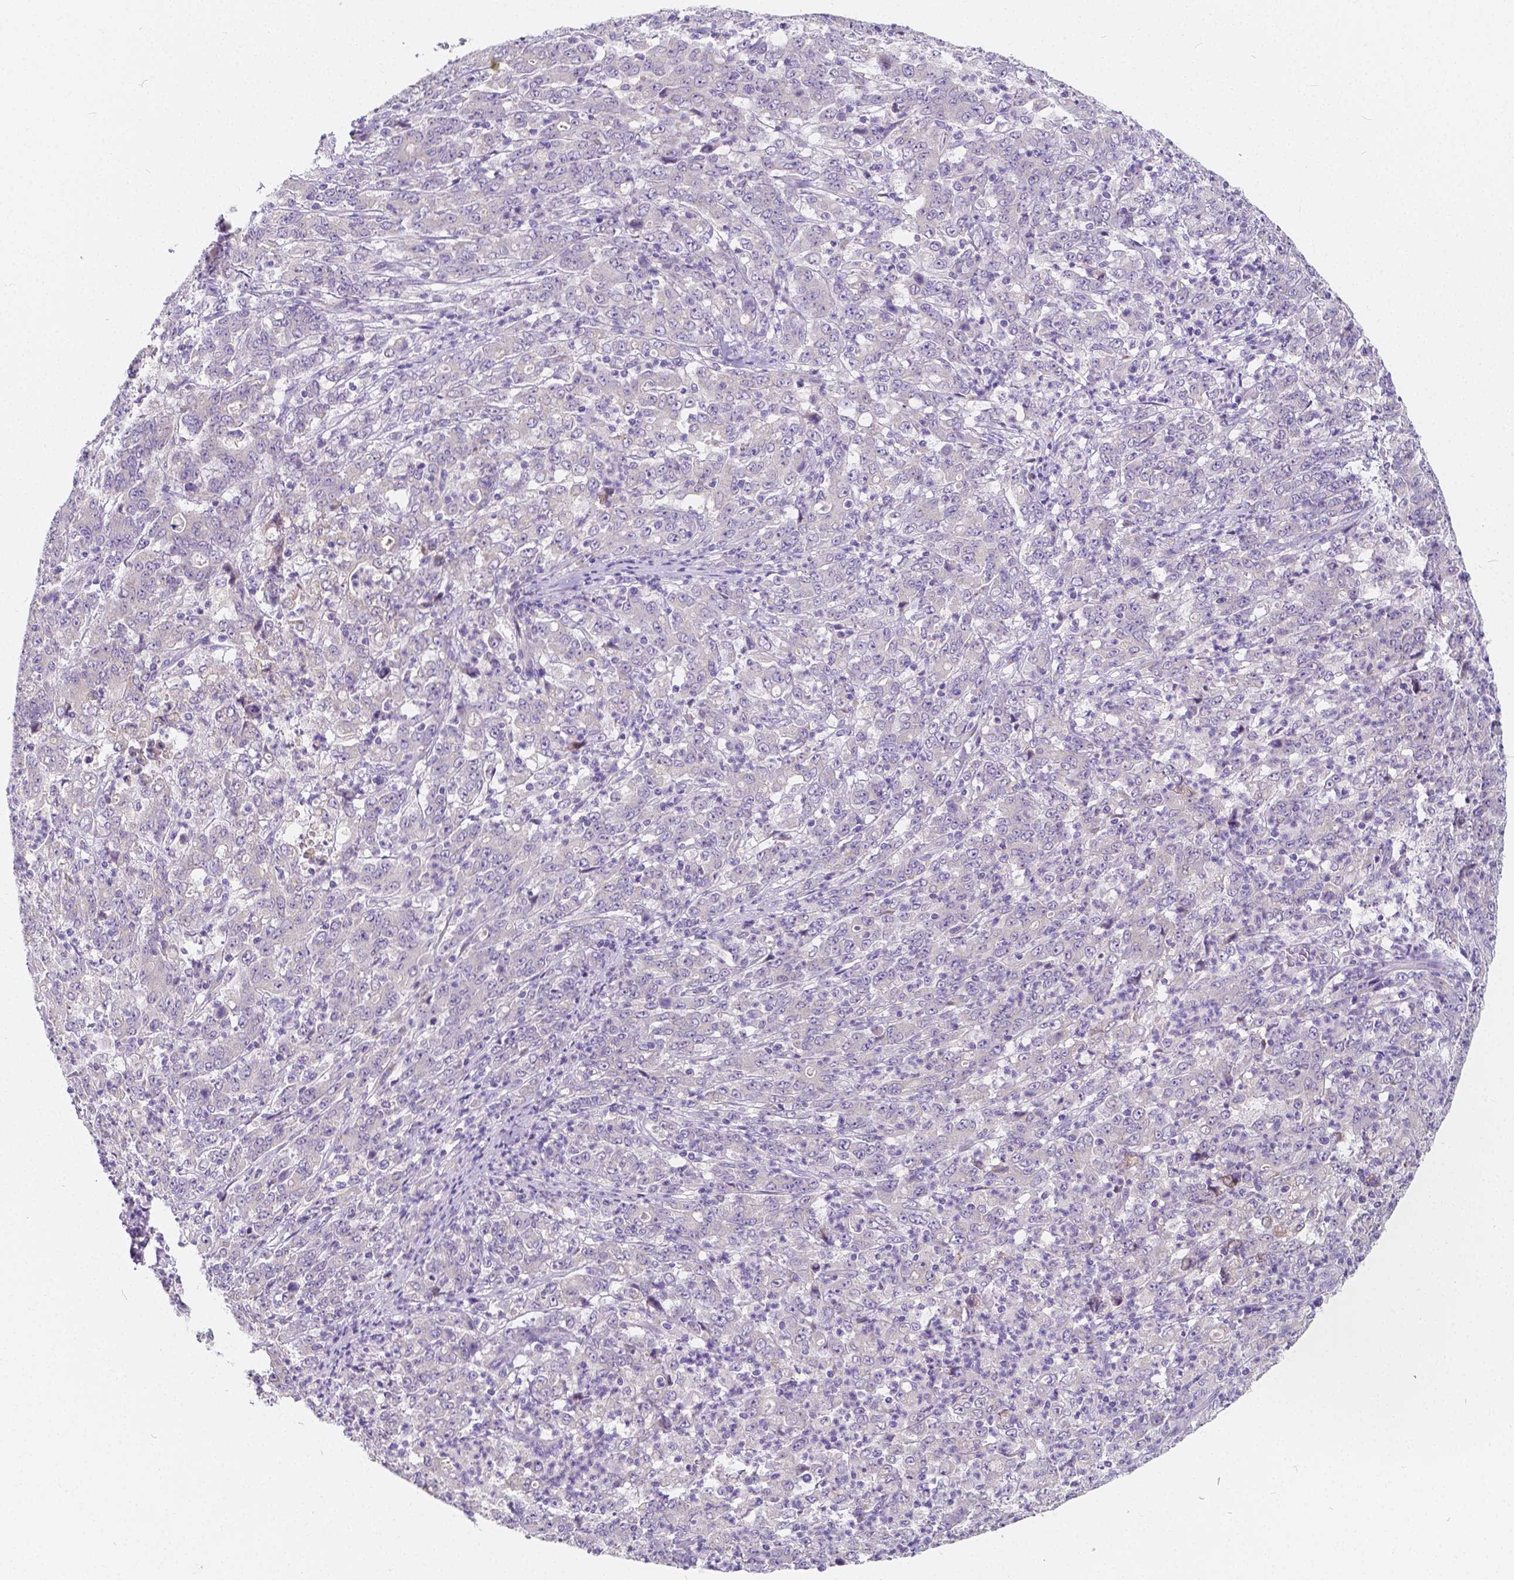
{"staining": {"intensity": "negative", "quantity": "none", "location": "none"}, "tissue": "stomach cancer", "cell_type": "Tumor cells", "image_type": "cancer", "snomed": [{"axis": "morphology", "description": "Adenocarcinoma, NOS"}, {"axis": "topography", "description": "Stomach, lower"}], "caption": "Stomach cancer (adenocarcinoma) was stained to show a protein in brown. There is no significant expression in tumor cells.", "gene": "RNF186", "patient": {"sex": "female", "age": 71}}